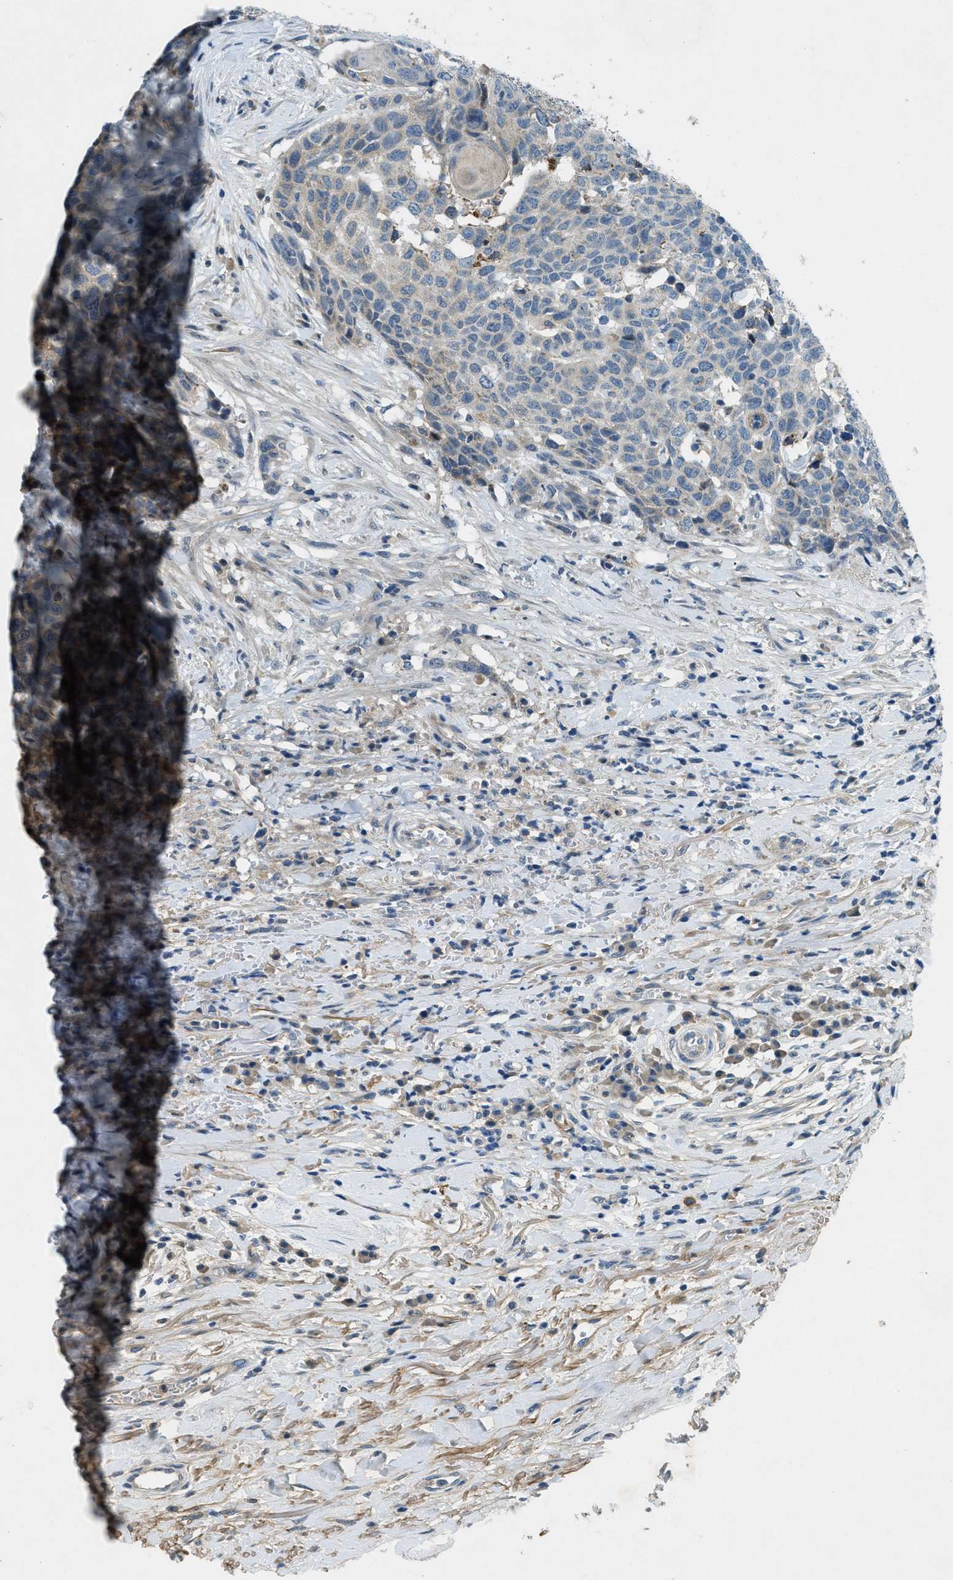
{"staining": {"intensity": "weak", "quantity": "<25%", "location": "cytoplasmic/membranous"}, "tissue": "head and neck cancer", "cell_type": "Tumor cells", "image_type": "cancer", "snomed": [{"axis": "morphology", "description": "Squamous cell carcinoma, NOS"}, {"axis": "topography", "description": "Head-Neck"}], "caption": "High magnification brightfield microscopy of head and neck squamous cell carcinoma stained with DAB (brown) and counterstained with hematoxylin (blue): tumor cells show no significant expression. (DAB (3,3'-diaminobenzidine) immunohistochemistry (IHC) visualized using brightfield microscopy, high magnification).", "gene": "SNX14", "patient": {"sex": "male", "age": 66}}